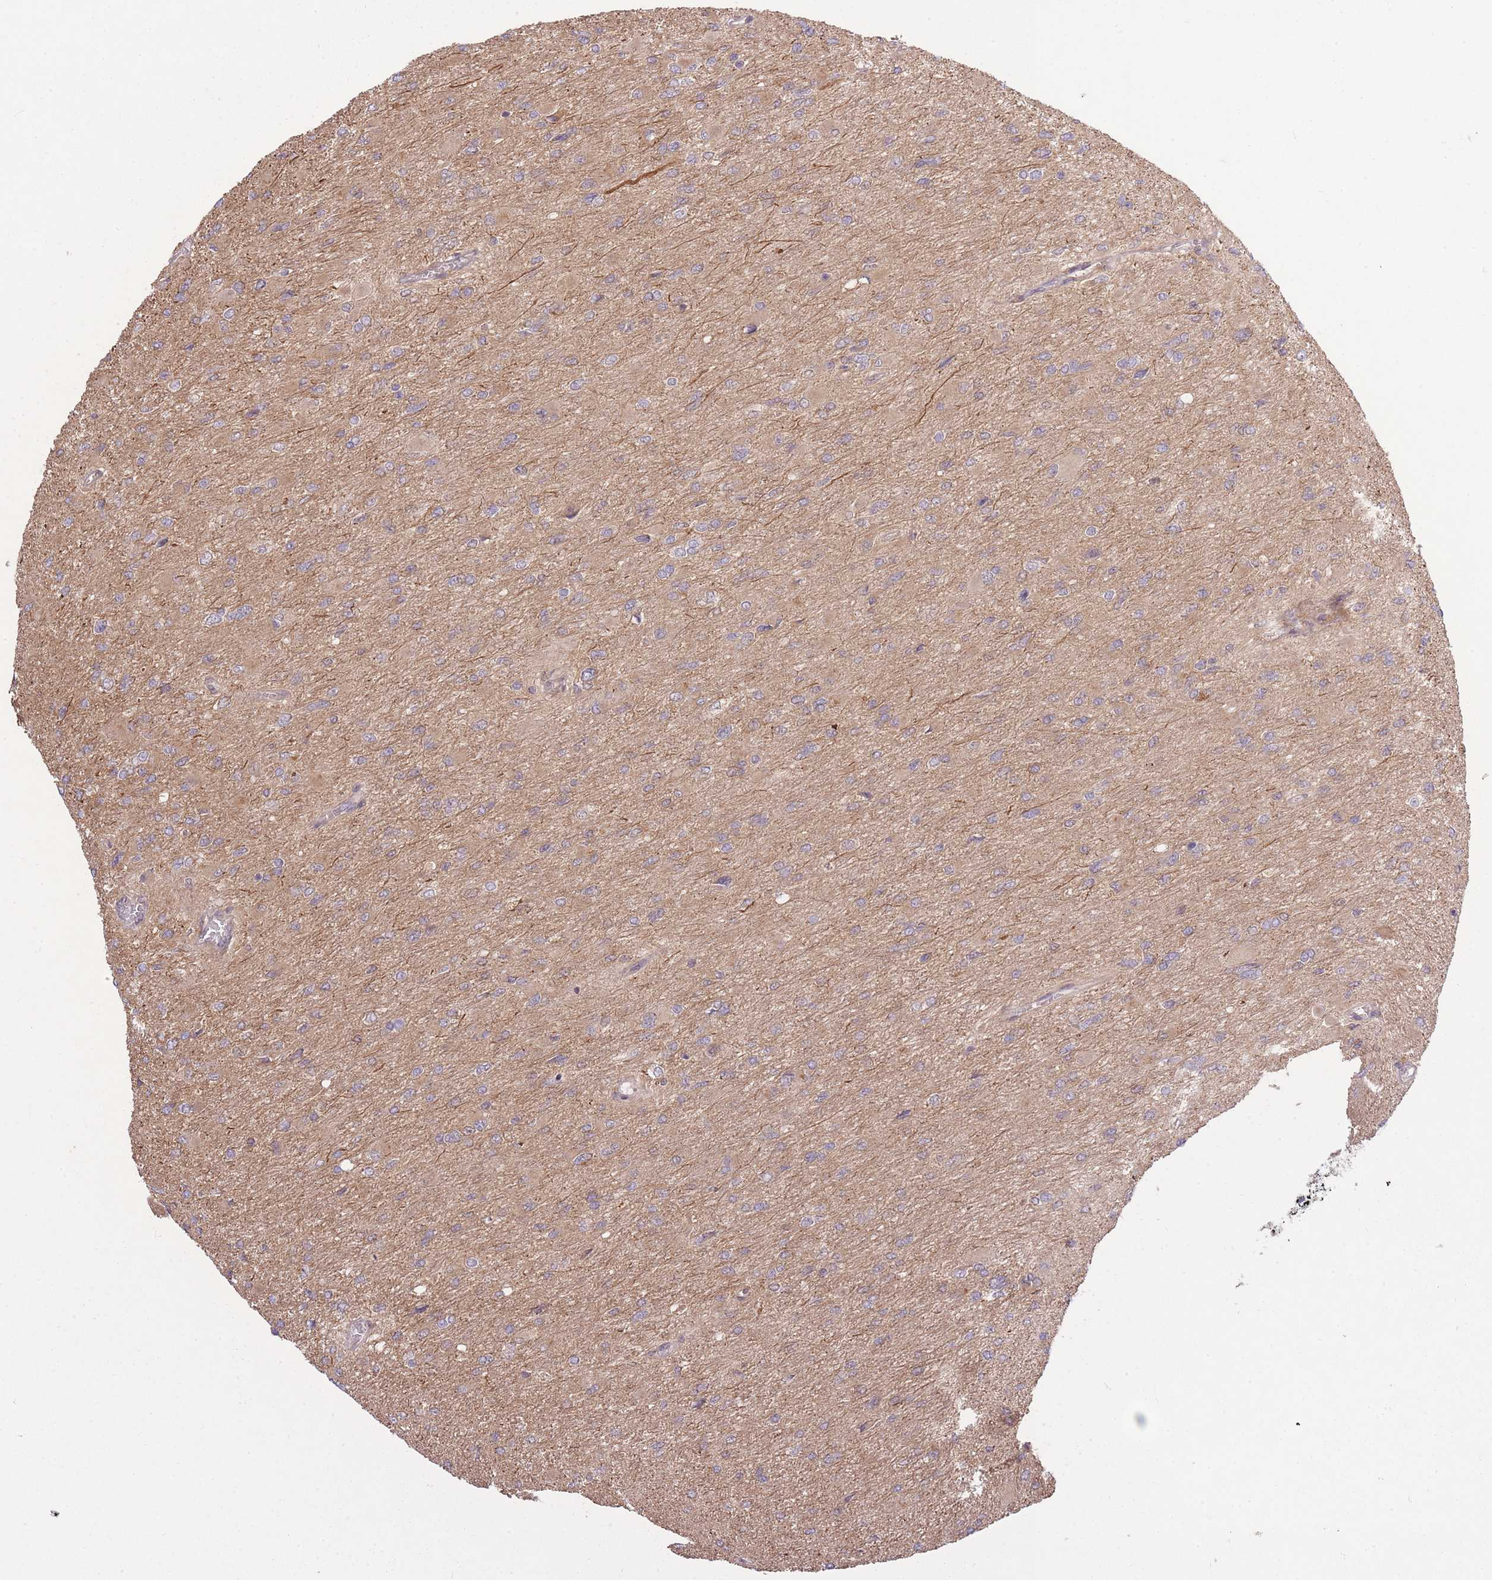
{"staining": {"intensity": "negative", "quantity": "none", "location": "none"}, "tissue": "glioma", "cell_type": "Tumor cells", "image_type": "cancer", "snomed": [{"axis": "morphology", "description": "Glioma, malignant, High grade"}, {"axis": "topography", "description": "Cerebral cortex"}], "caption": "High magnification brightfield microscopy of malignant glioma (high-grade) stained with DAB (3,3'-diaminobenzidine) (brown) and counterstained with hematoxylin (blue): tumor cells show no significant staining.", "gene": "ZNF391", "patient": {"sex": "female", "age": 36}}